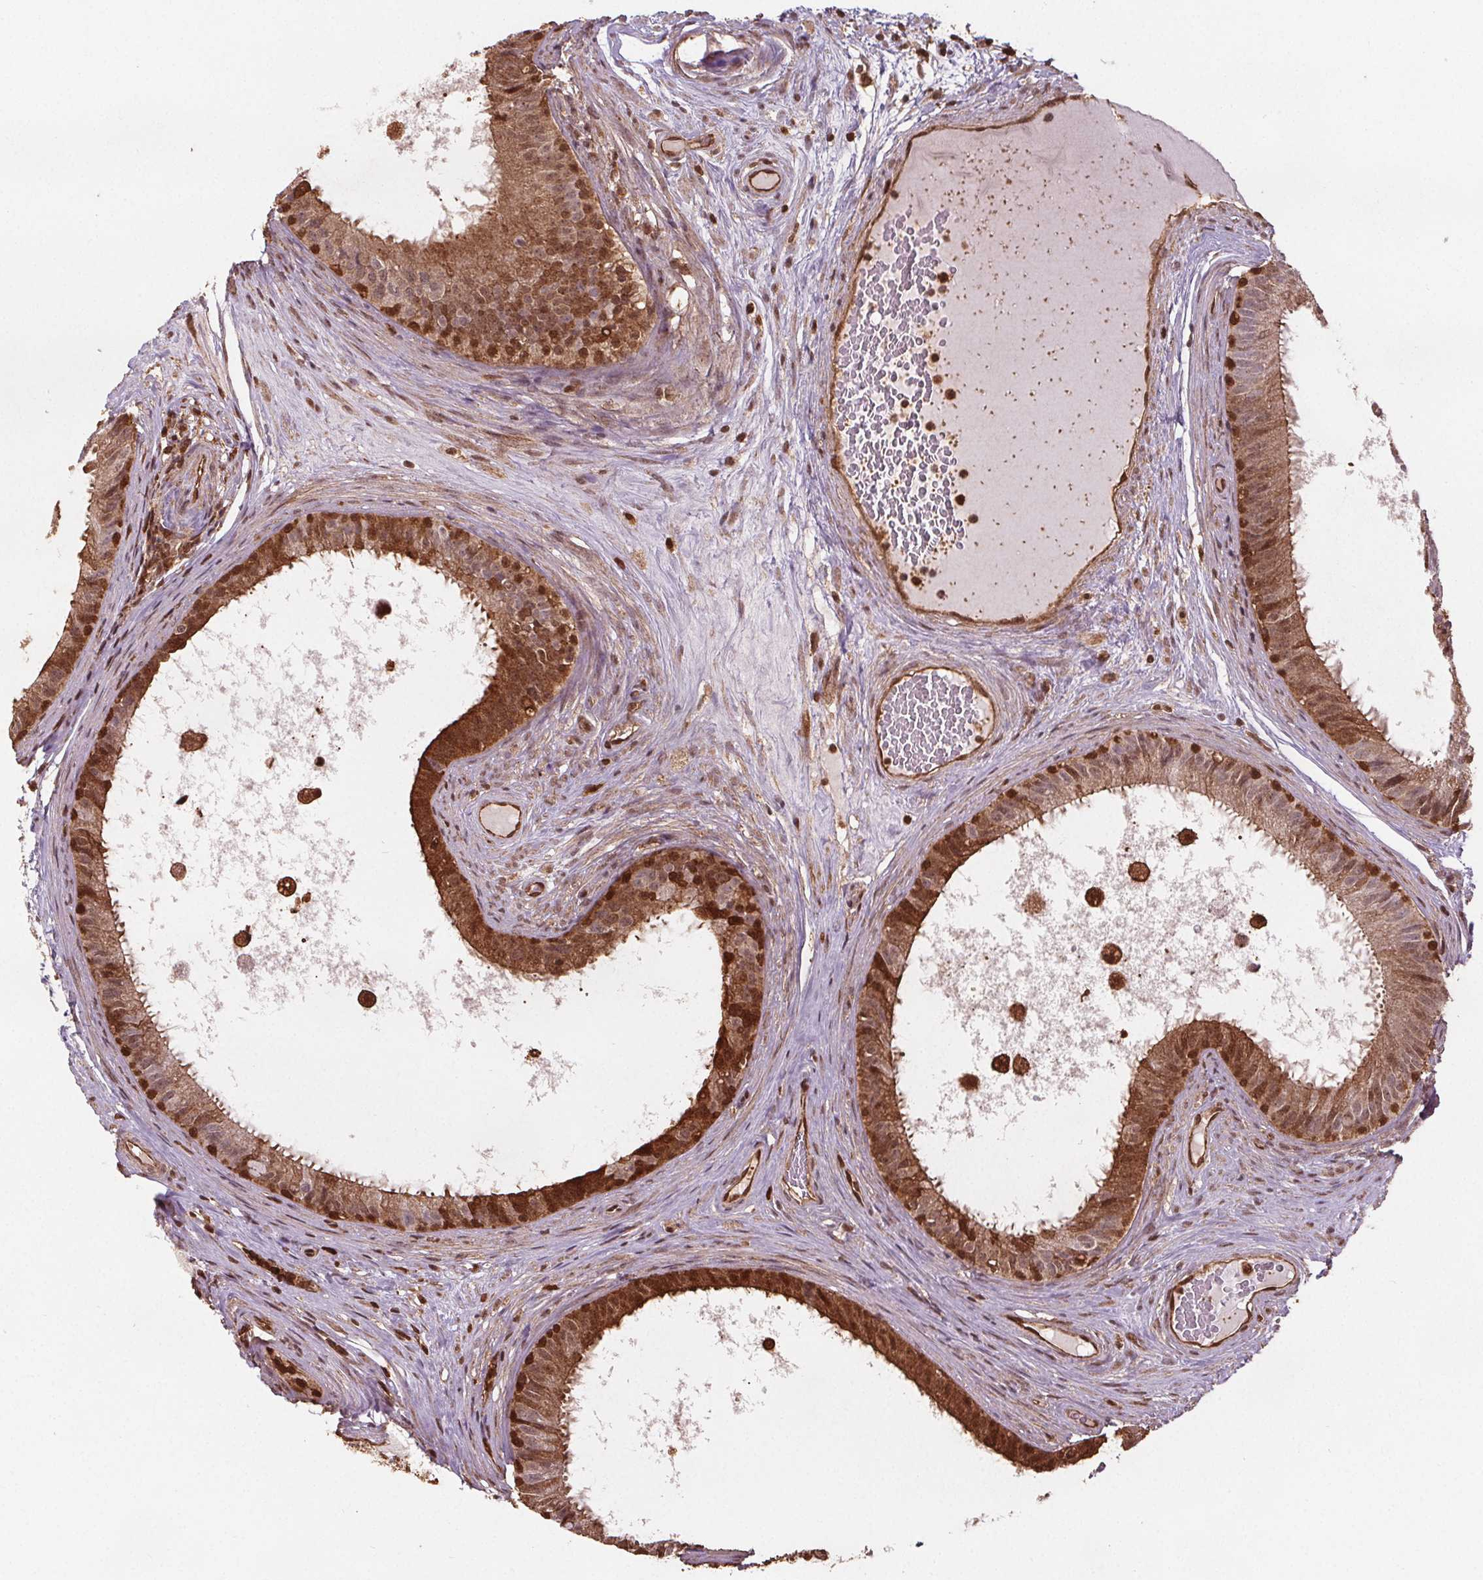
{"staining": {"intensity": "moderate", "quantity": "25%-75%", "location": "cytoplasmic/membranous,nuclear"}, "tissue": "epididymis", "cell_type": "Glandular cells", "image_type": "normal", "snomed": [{"axis": "morphology", "description": "Normal tissue, NOS"}, {"axis": "topography", "description": "Epididymis"}], "caption": "A high-resolution image shows immunohistochemistry (IHC) staining of normal epididymis, which displays moderate cytoplasmic/membranous,nuclear positivity in approximately 25%-75% of glandular cells.", "gene": "ENO1", "patient": {"sex": "male", "age": 59}}